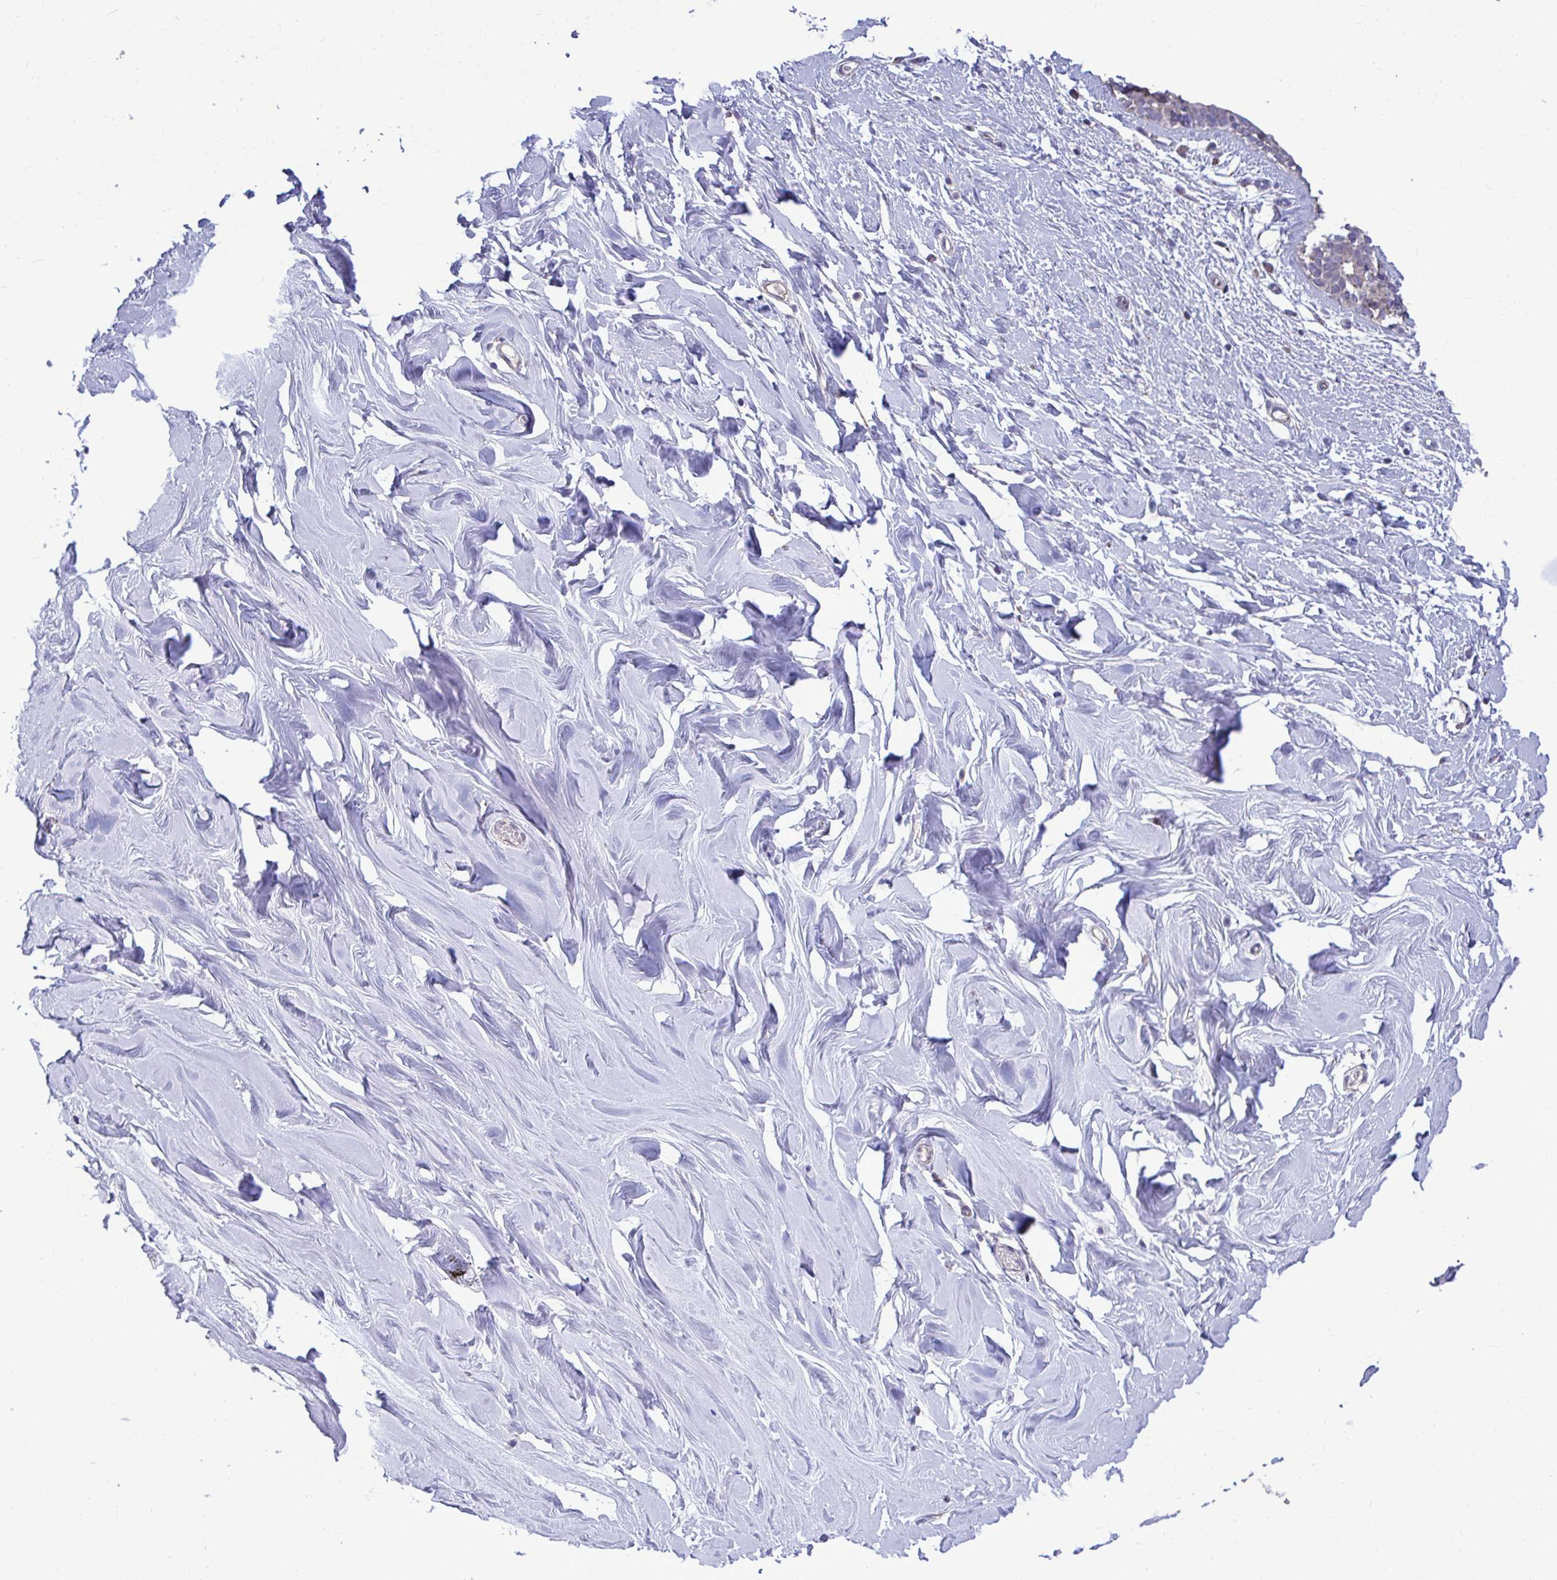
{"staining": {"intensity": "negative", "quantity": "none", "location": "none"}, "tissue": "breast", "cell_type": "Adipocytes", "image_type": "normal", "snomed": [{"axis": "morphology", "description": "Normal tissue, NOS"}, {"axis": "topography", "description": "Breast"}], "caption": "This image is of normal breast stained with immunohistochemistry (IHC) to label a protein in brown with the nuclei are counter-stained blue. There is no staining in adipocytes.", "gene": "ENSG00000269547", "patient": {"sex": "female", "age": 27}}